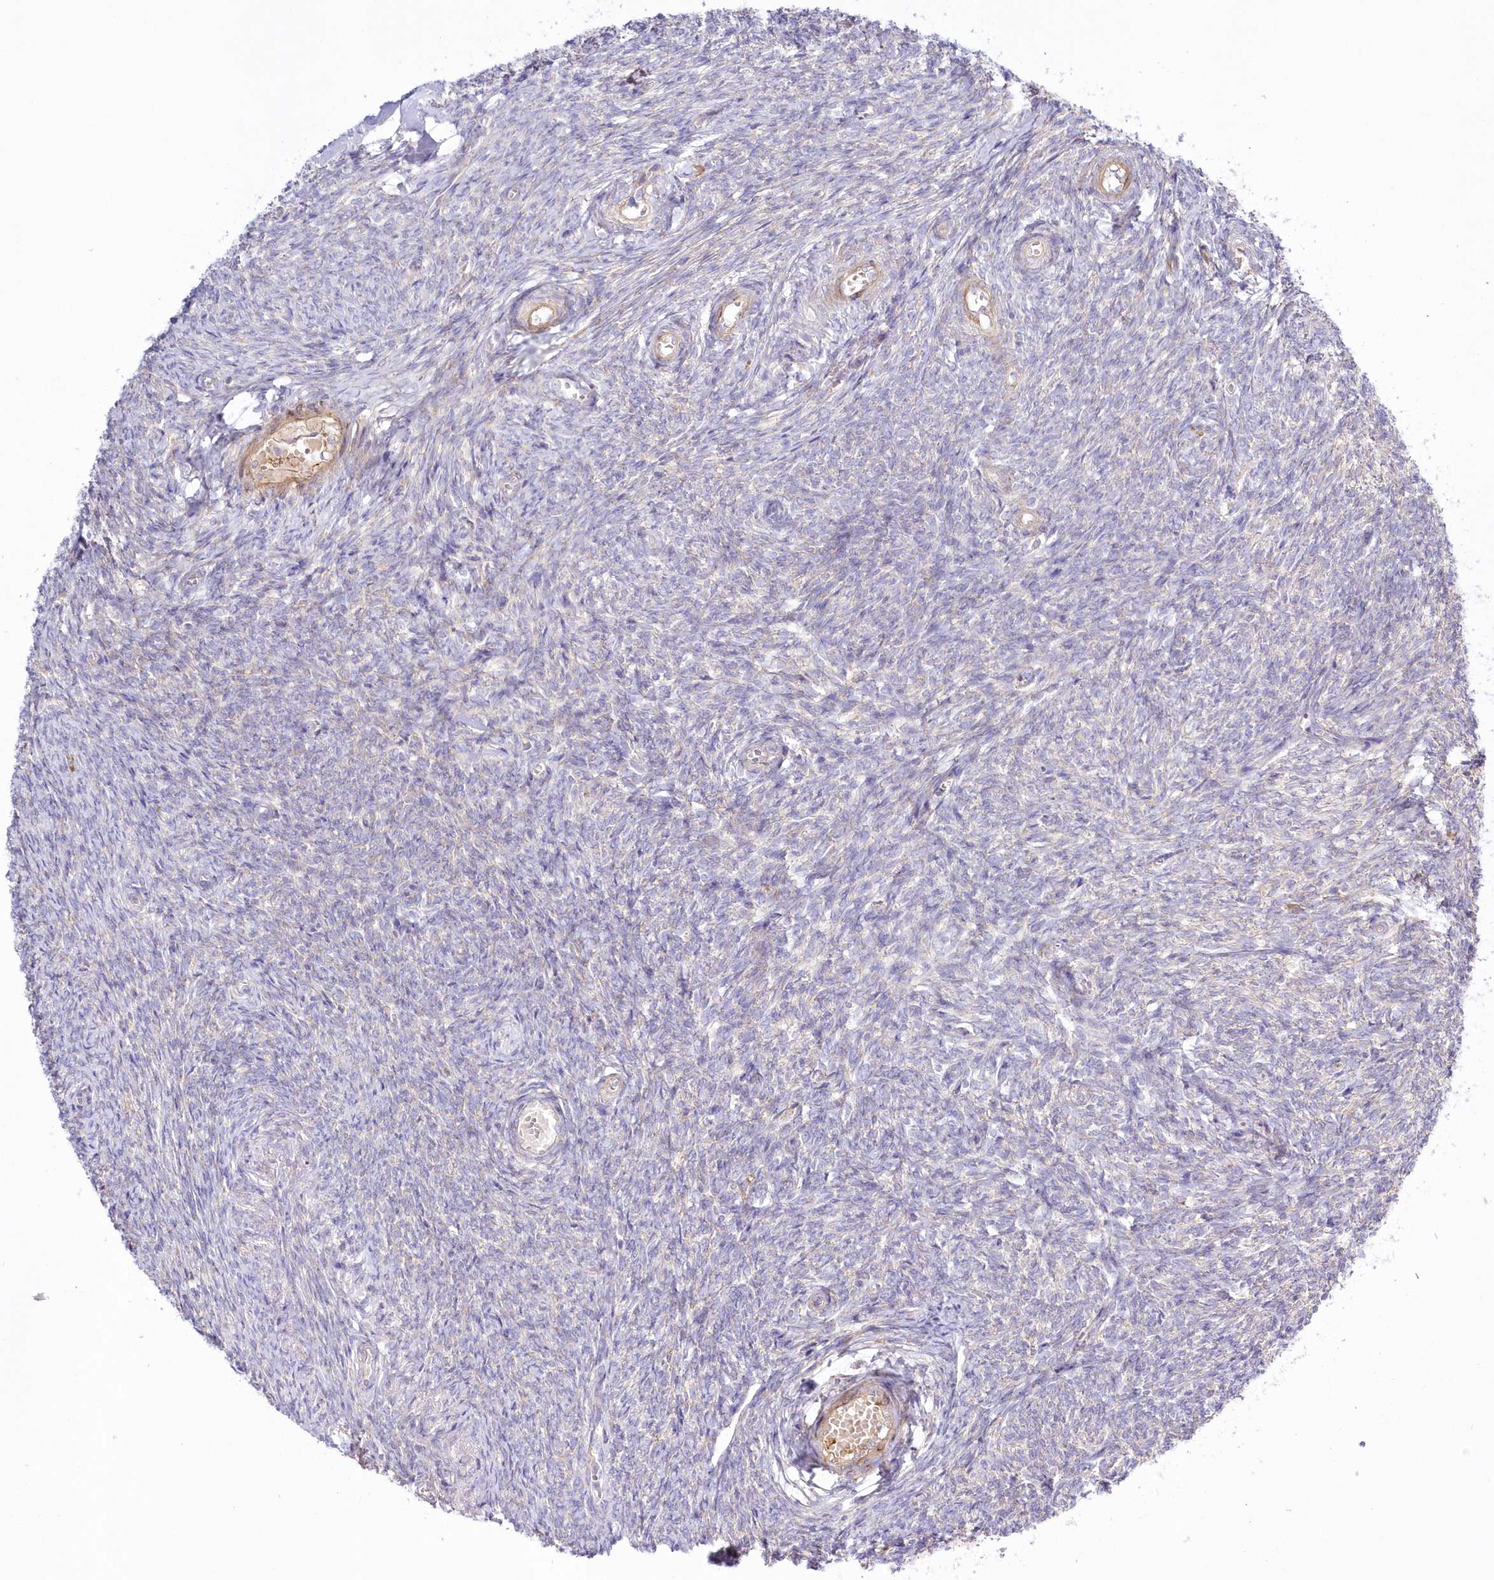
{"staining": {"intensity": "weak", "quantity": ">75%", "location": "cytoplasmic/membranous"}, "tissue": "ovary", "cell_type": "Follicle cells", "image_type": "normal", "snomed": [{"axis": "morphology", "description": "Normal tissue, NOS"}, {"axis": "topography", "description": "Ovary"}], "caption": "Immunohistochemical staining of normal human ovary exhibits >75% levels of weak cytoplasmic/membranous protein positivity in about >75% of follicle cells. Nuclei are stained in blue.", "gene": "ARFGEF3", "patient": {"sex": "female", "age": 44}}